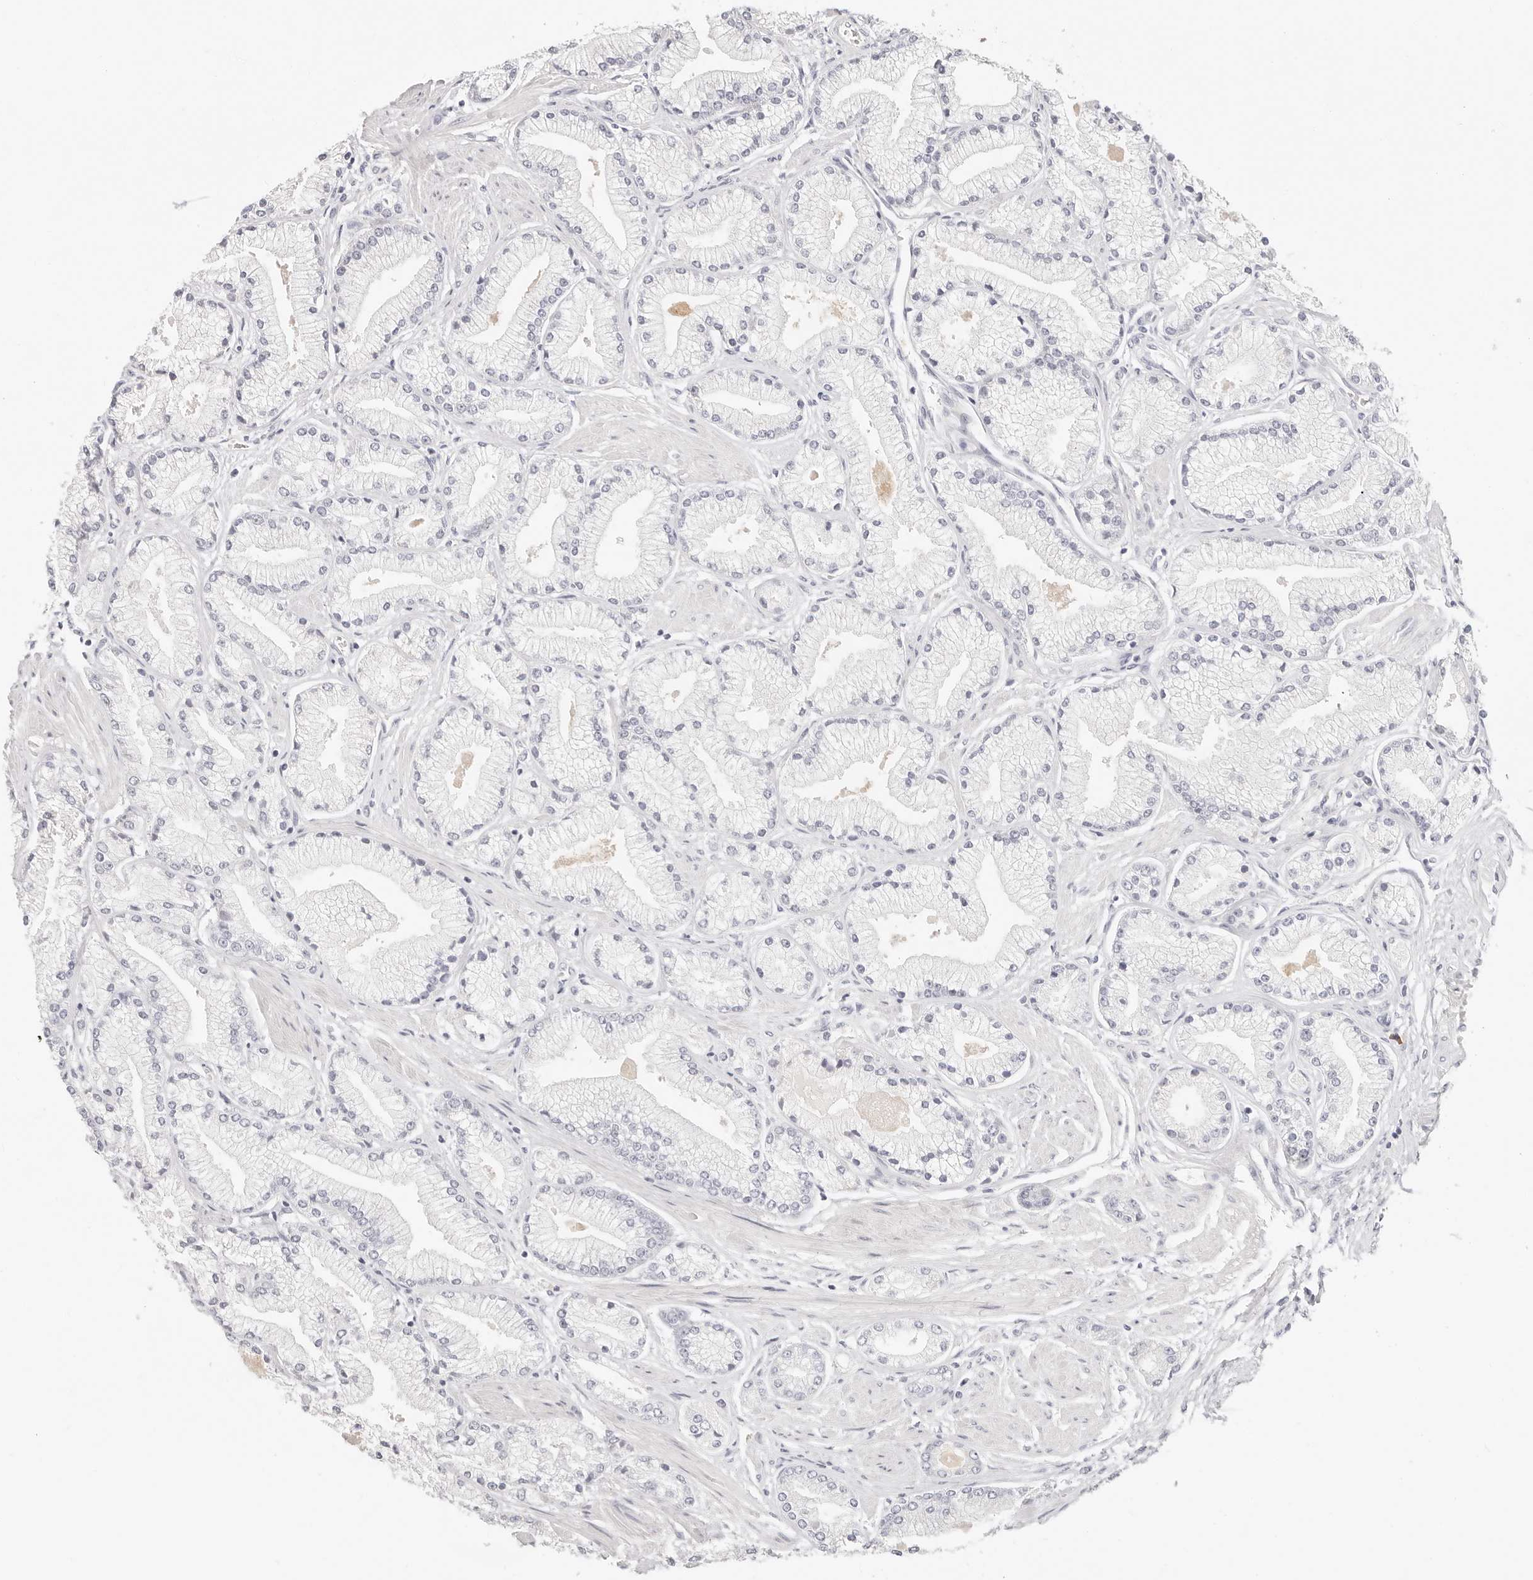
{"staining": {"intensity": "negative", "quantity": "none", "location": "none"}, "tissue": "prostate cancer", "cell_type": "Tumor cells", "image_type": "cancer", "snomed": [{"axis": "morphology", "description": "Adenocarcinoma, High grade"}, {"axis": "topography", "description": "Prostate"}], "caption": "An IHC photomicrograph of prostate high-grade adenocarcinoma is shown. There is no staining in tumor cells of prostate high-grade adenocarcinoma.", "gene": "ASCL1", "patient": {"sex": "male", "age": 50}}